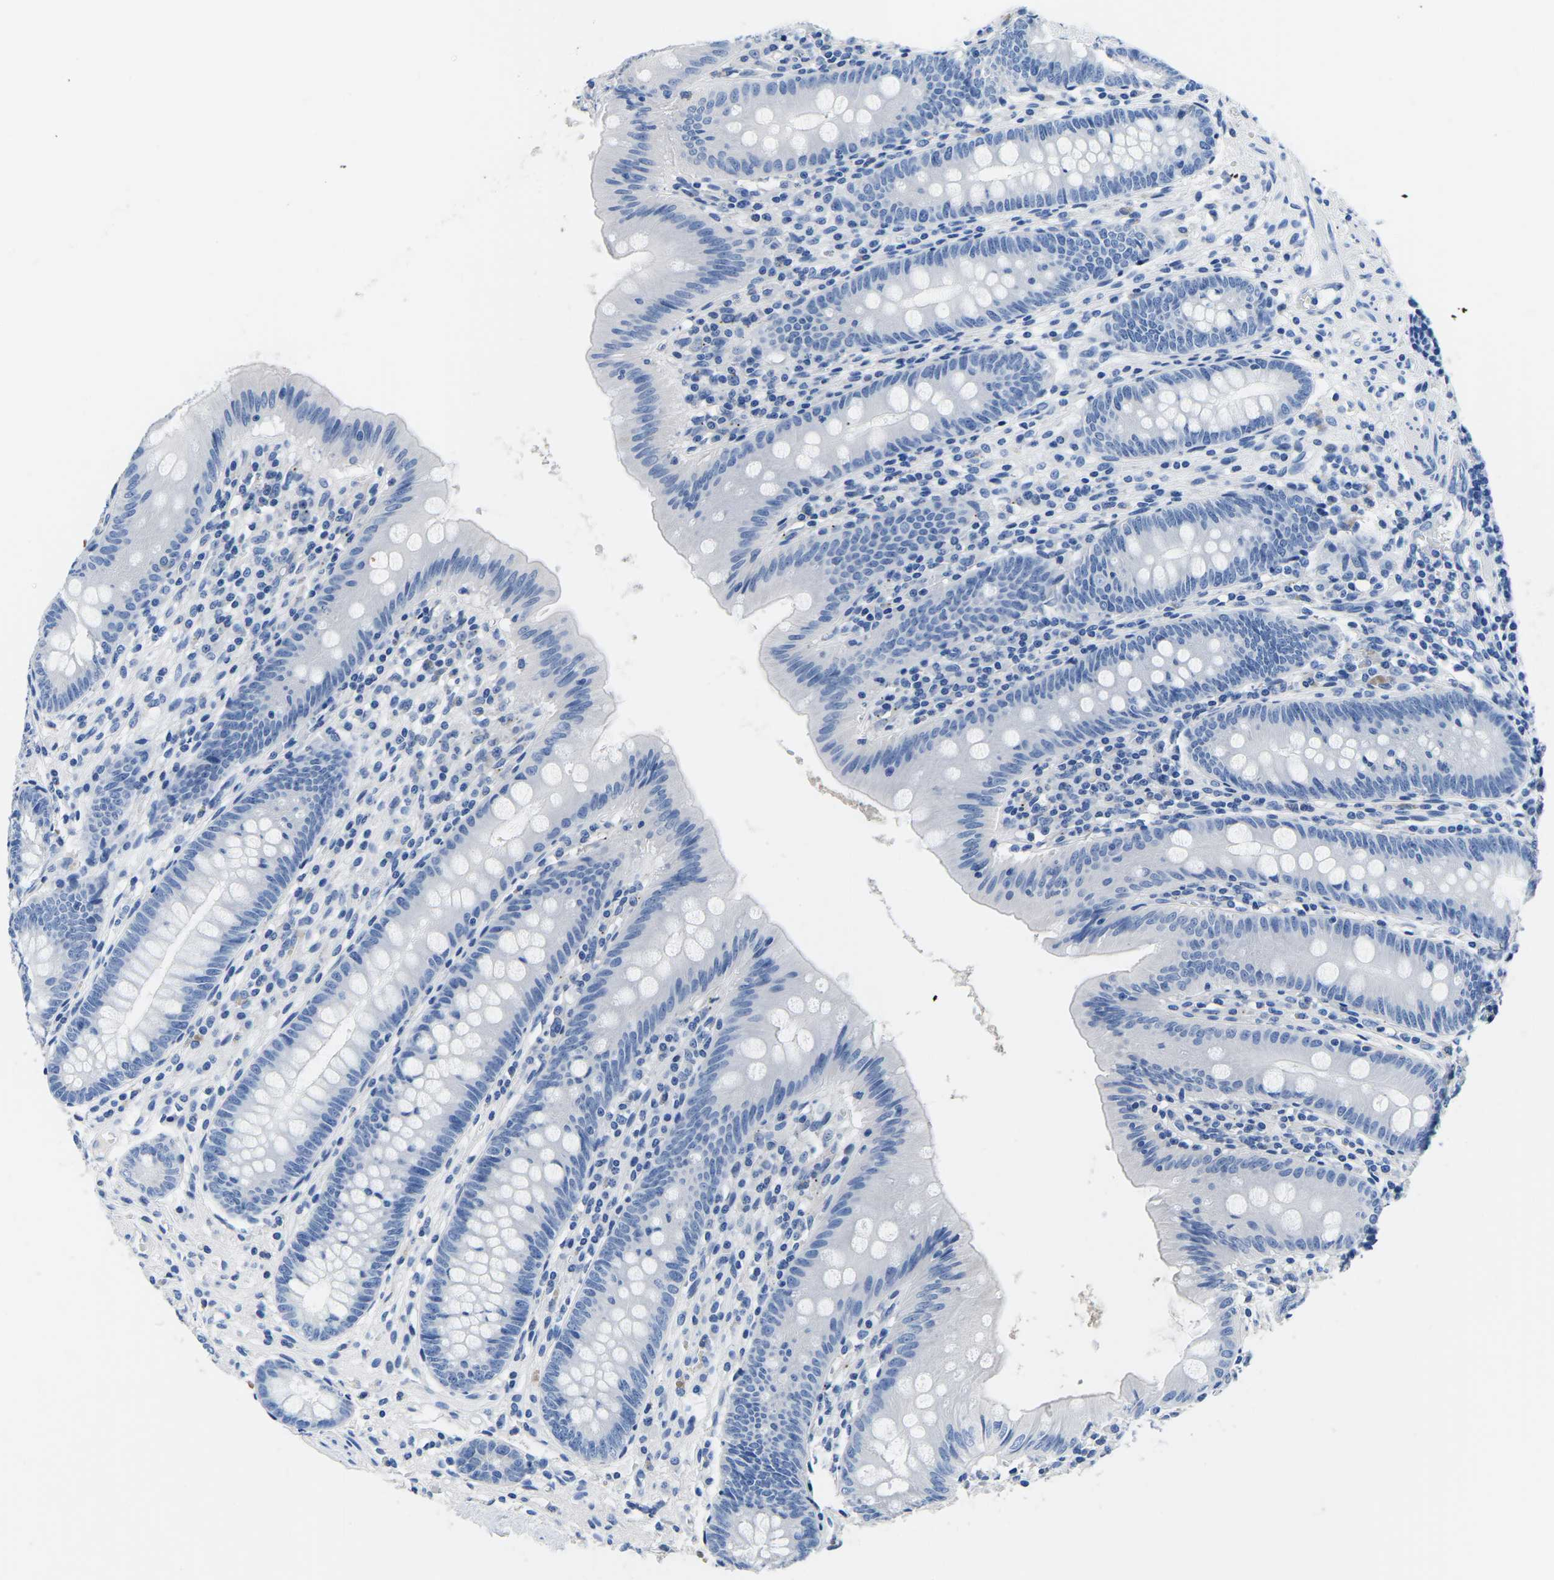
{"staining": {"intensity": "negative", "quantity": "none", "location": "none"}, "tissue": "appendix", "cell_type": "Glandular cells", "image_type": "normal", "snomed": [{"axis": "morphology", "description": "Normal tissue, NOS"}, {"axis": "topography", "description": "Appendix"}], "caption": "Immunohistochemistry (IHC) image of unremarkable human appendix stained for a protein (brown), which exhibits no staining in glandular cells.", "gene": "CYP1A2", "patient": {"sex": "male", "age": 56}}